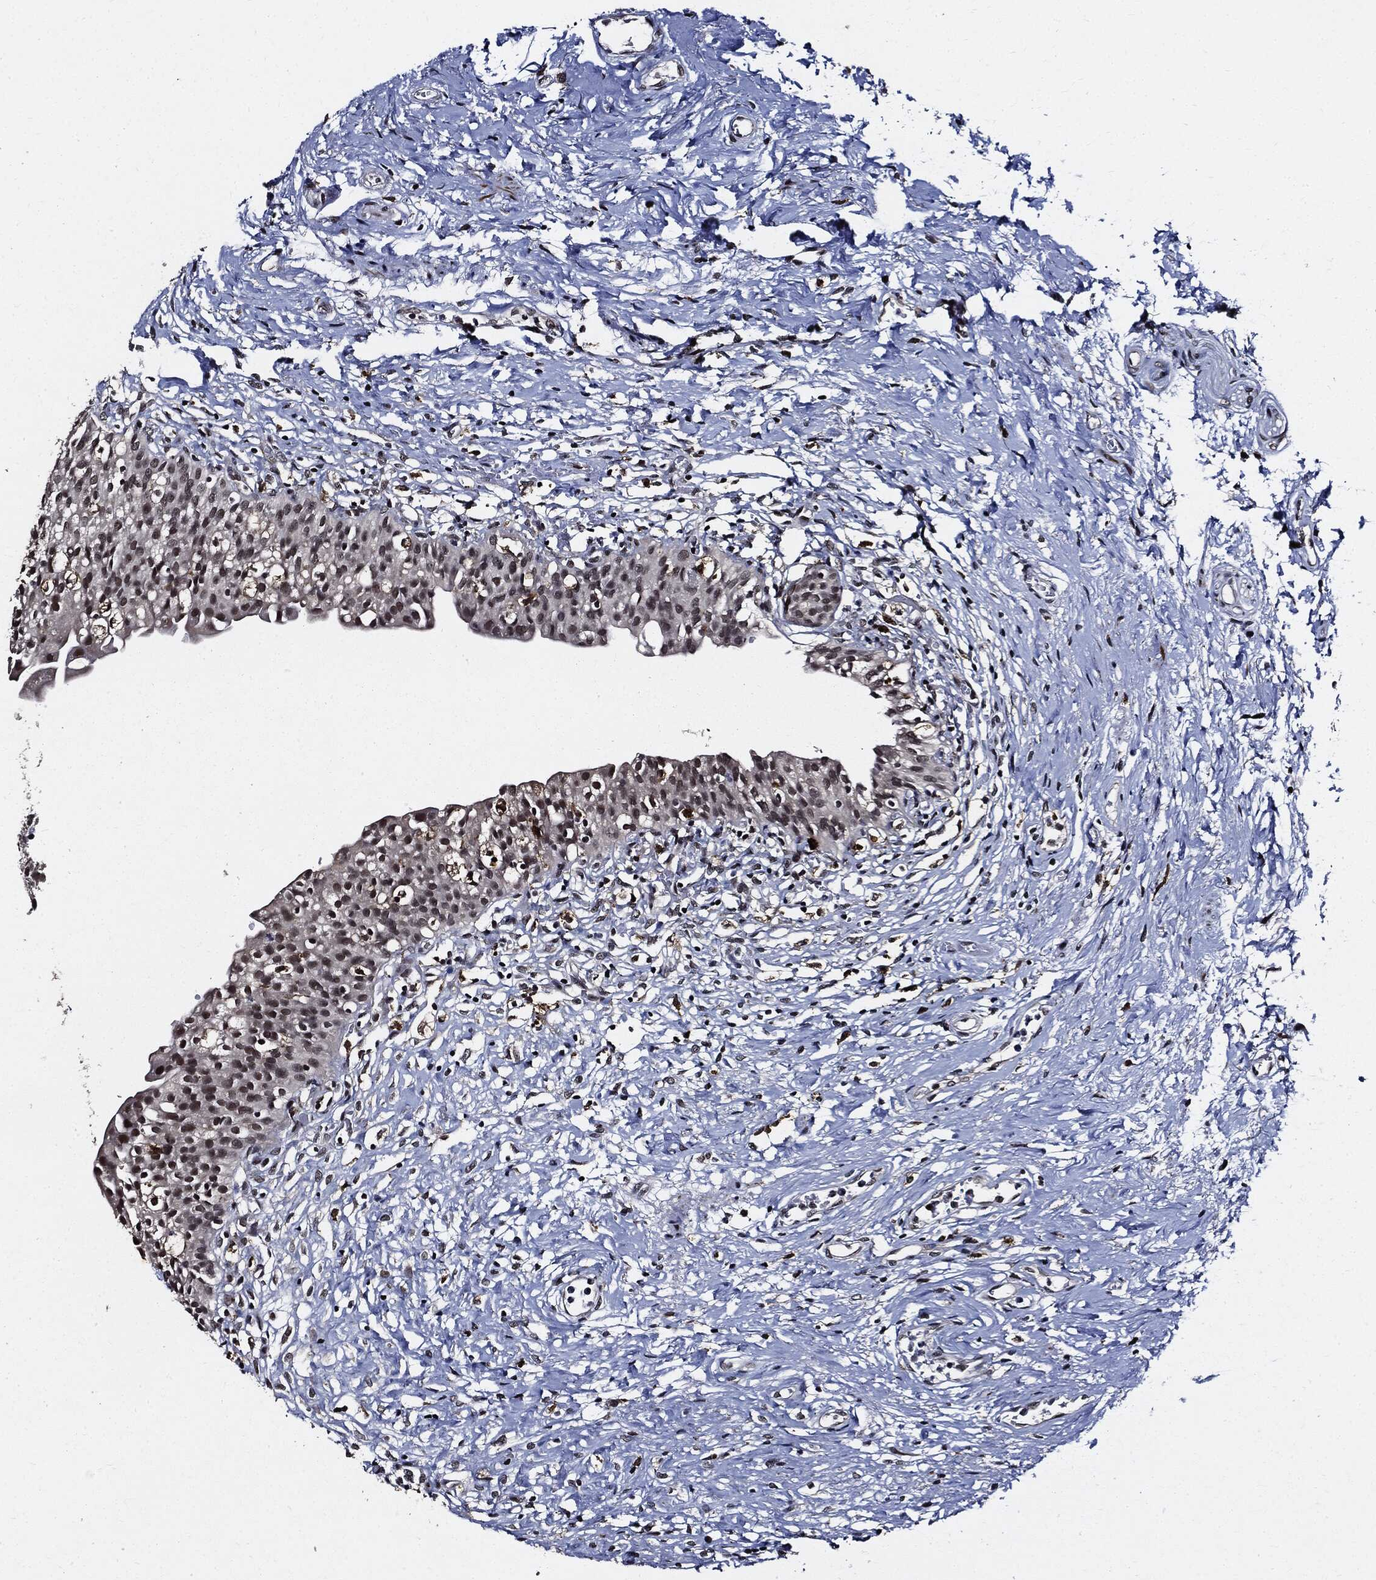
{"staining": {"intensity": "moderate", "quantity": "<25%", "location": "nuclear"}, "tissue": "urinary bladder", "cell_type": "Urothelial cells", "image_type": "normal", "snomed": [{"axis": "morphology", "description": "Normal tissue, NOS"}, {"axis": "topography", "description": "Urinary bladder"}], "caption": "Immunohistochemical staining of benign human urinary bladder exhibits <25% levels of moderate nuclear protein positivity in approximately <25% of urothelial cells.", "gene": "SUGT1", "patient": {"sex": "male", "age": 76}}